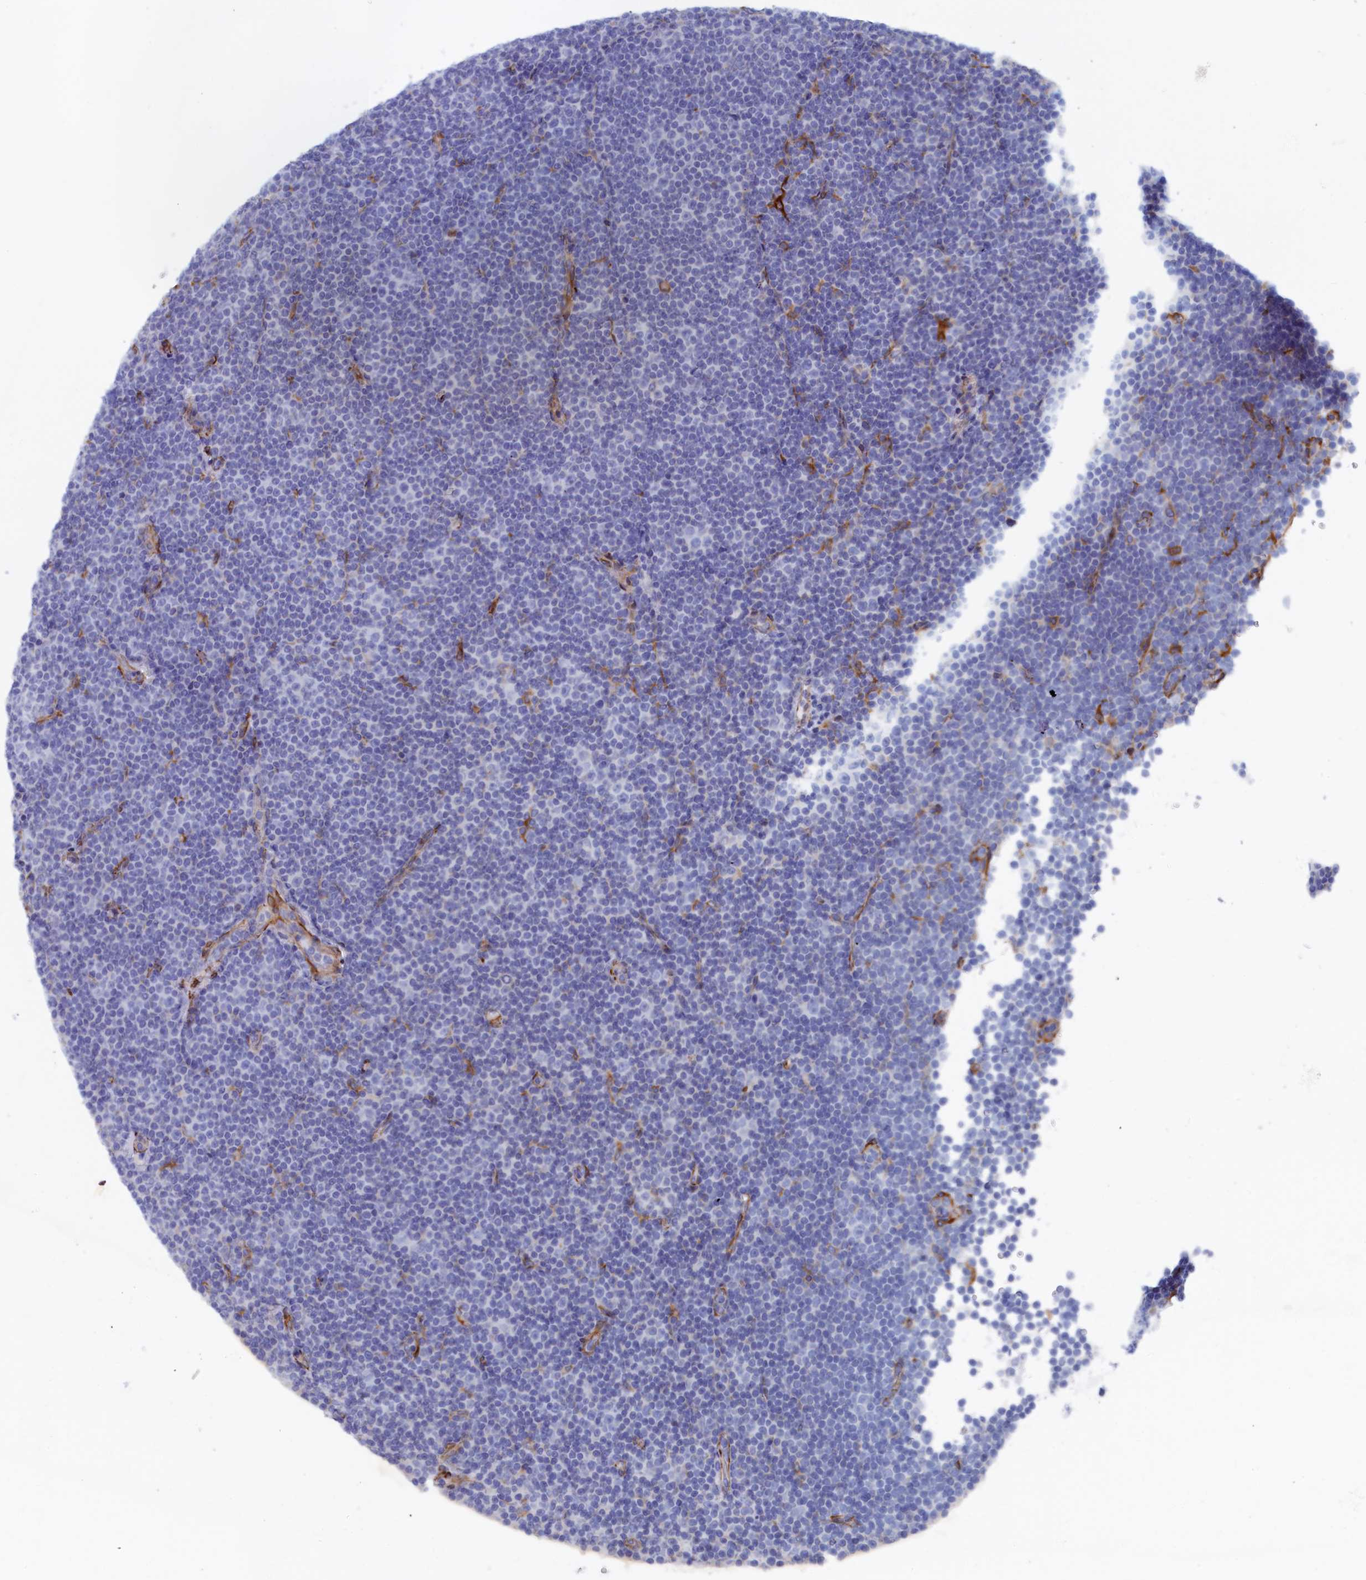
{"staining": {"intensity": "negative", "quantity": "none", "location": "none"}, "tissue": "lymphoma", "cell_type": "Tumor cells", "image_type": "cancer", "snomed": [{"axis": "morphology", "description": "Malignant lymphoma, non-Hodgkin's type, Low grade"}, {"axis": "topography", "description": "Lymph node"}], "caption": "Immunohistochemical staining of low-grade malignant lymphoma, non-Hodgkin's type shows no significant positivity in tumor cells. (Brightfield microscopy of DAB (3,3'-diaminobenzidine) immunohistochemistry (IHC) at high magnification).", "gene": "COG7", "patient": {"sex": "female", "age": 67}}